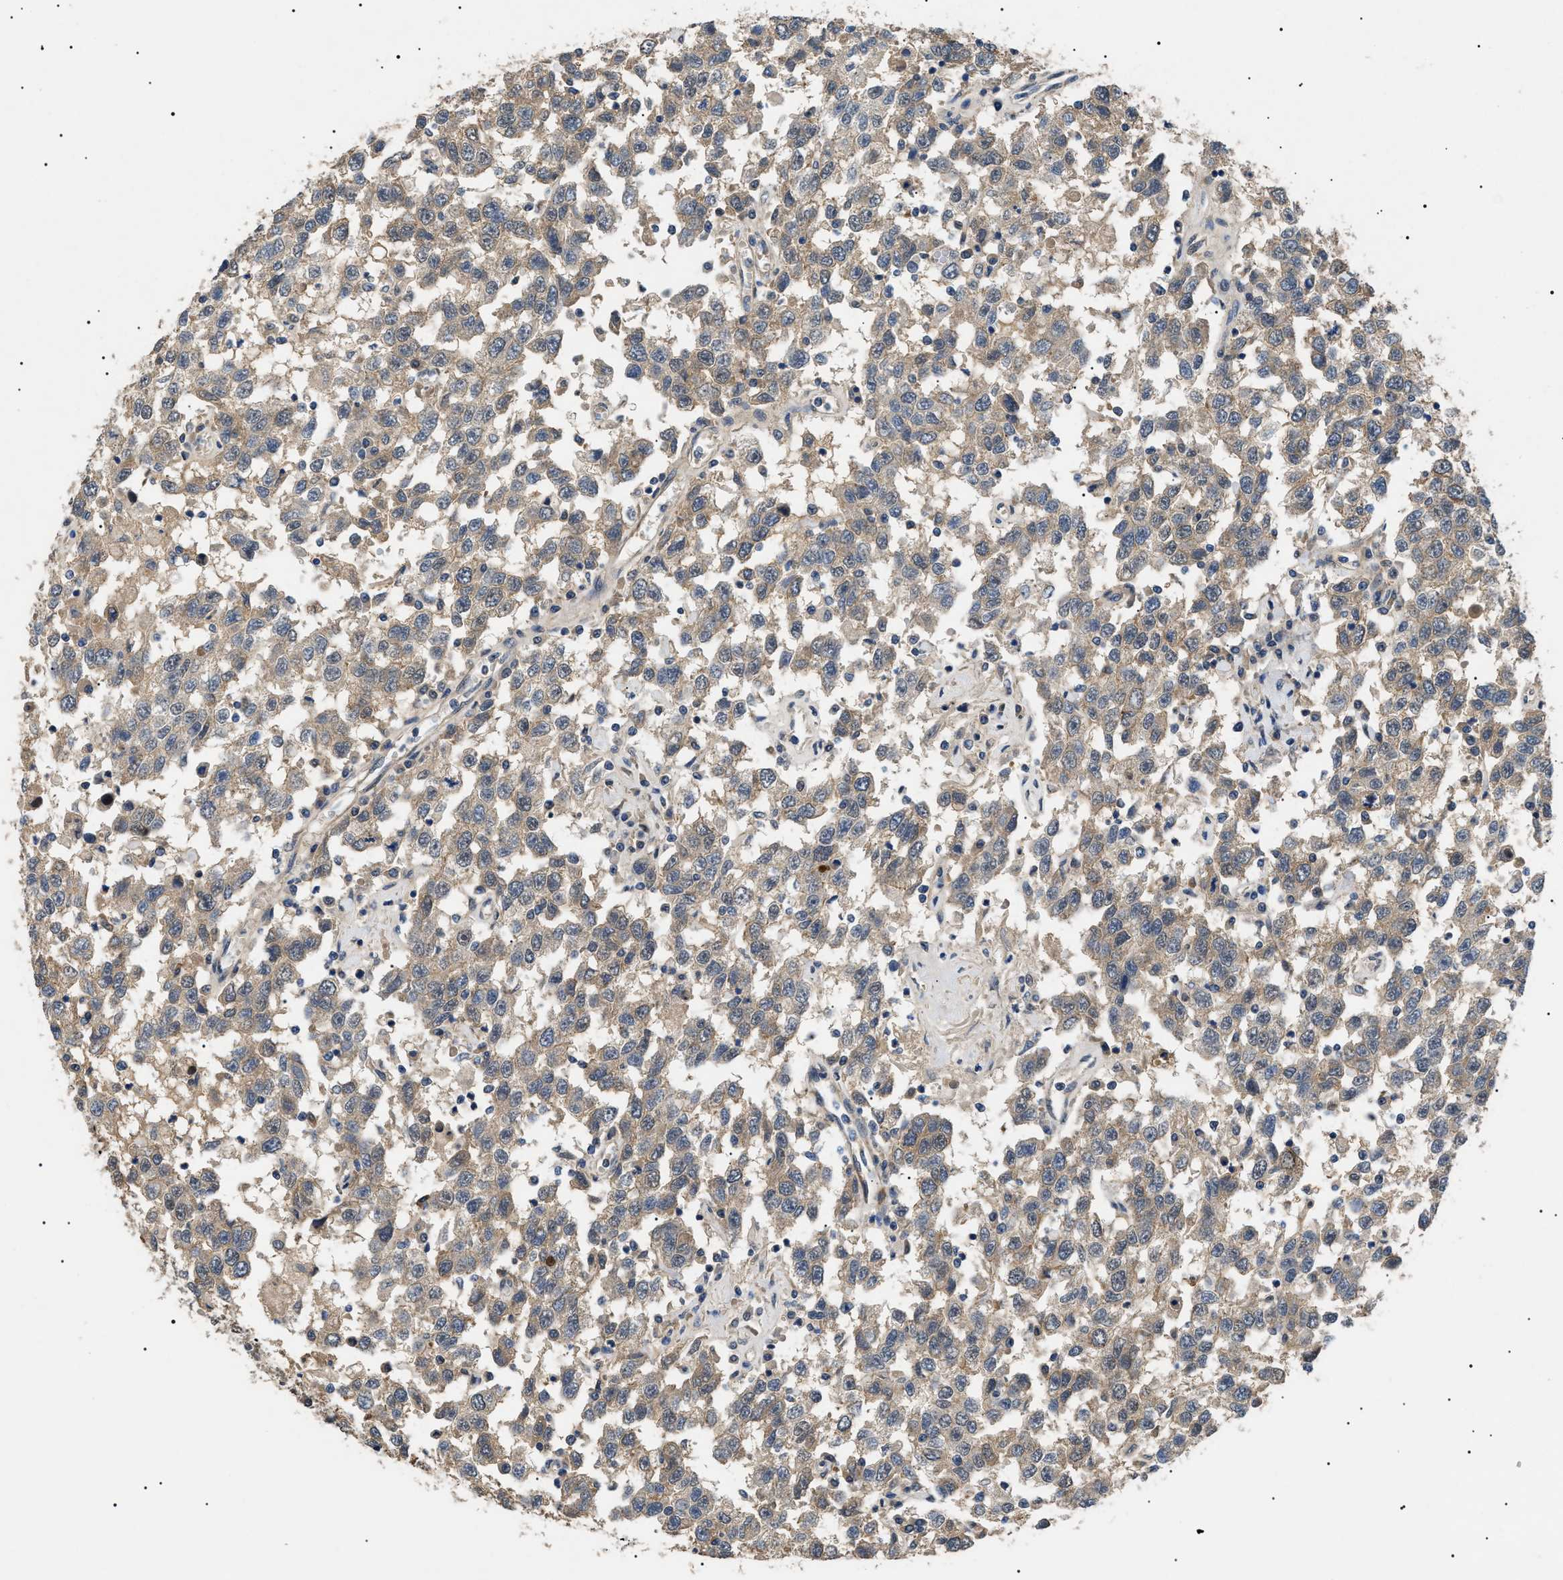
{"staining": {"intensity": "weak", "quantity": ">75%", "location": "cytoplasmic/membranous"}, "tissue": "testis cancer", "cell_type": "Tumor cells", "image_type": "cancer", "snomed": [{"axis": "morphology", "description": "Seminoma, NOS"}, {"axis": "topography", "description": "Testis"}], "caption": "The histopathology image shows immunohistochemical staining of testis seminoma. There is weak cytoplasmic/membranous staining is identified in about >75% of tumor cells. Nuclei are stained in blue.", "gene": "CRCP", "patient": {"sex": "male", "age": 41}}